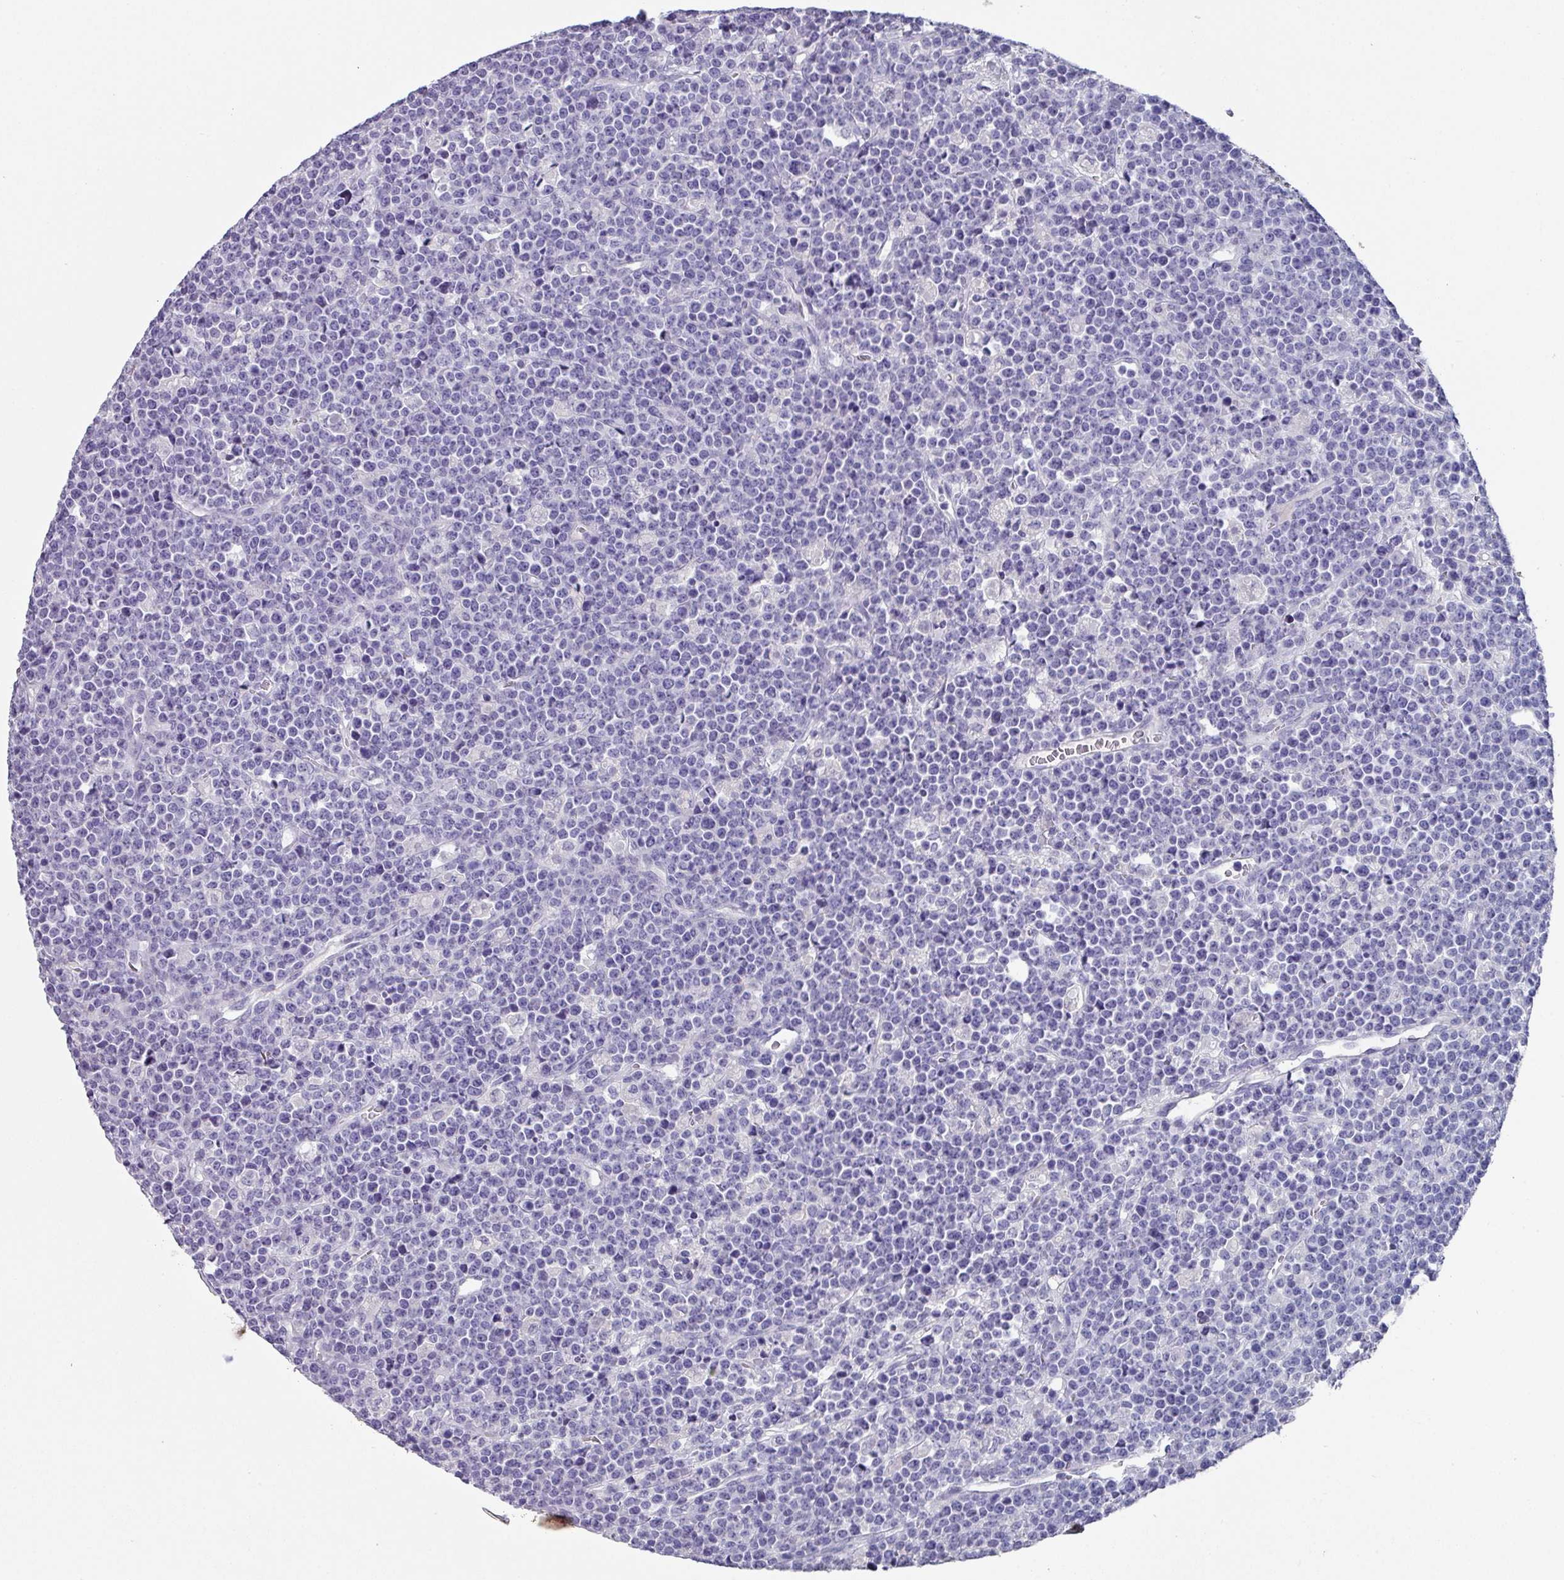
{"staining": {"intensity": "negative", "quantity": "none", "location": "none"}, "tissue": "lymphoma", "cell_type": "Tumor cells", "image_type": "cancer", "snomed": [{"axis": "morphology", "description": "Malignant lymphoma, non-Hodgkin's type, High grade"}, {"axis": "topography", "description": "Ovary"}], "caption": "This is an IHC histopathology image of human lymphoma. There is no expression in tumor cells.", "gene": "DEFB115", "patient": {"sex": "female", "age": 56}}